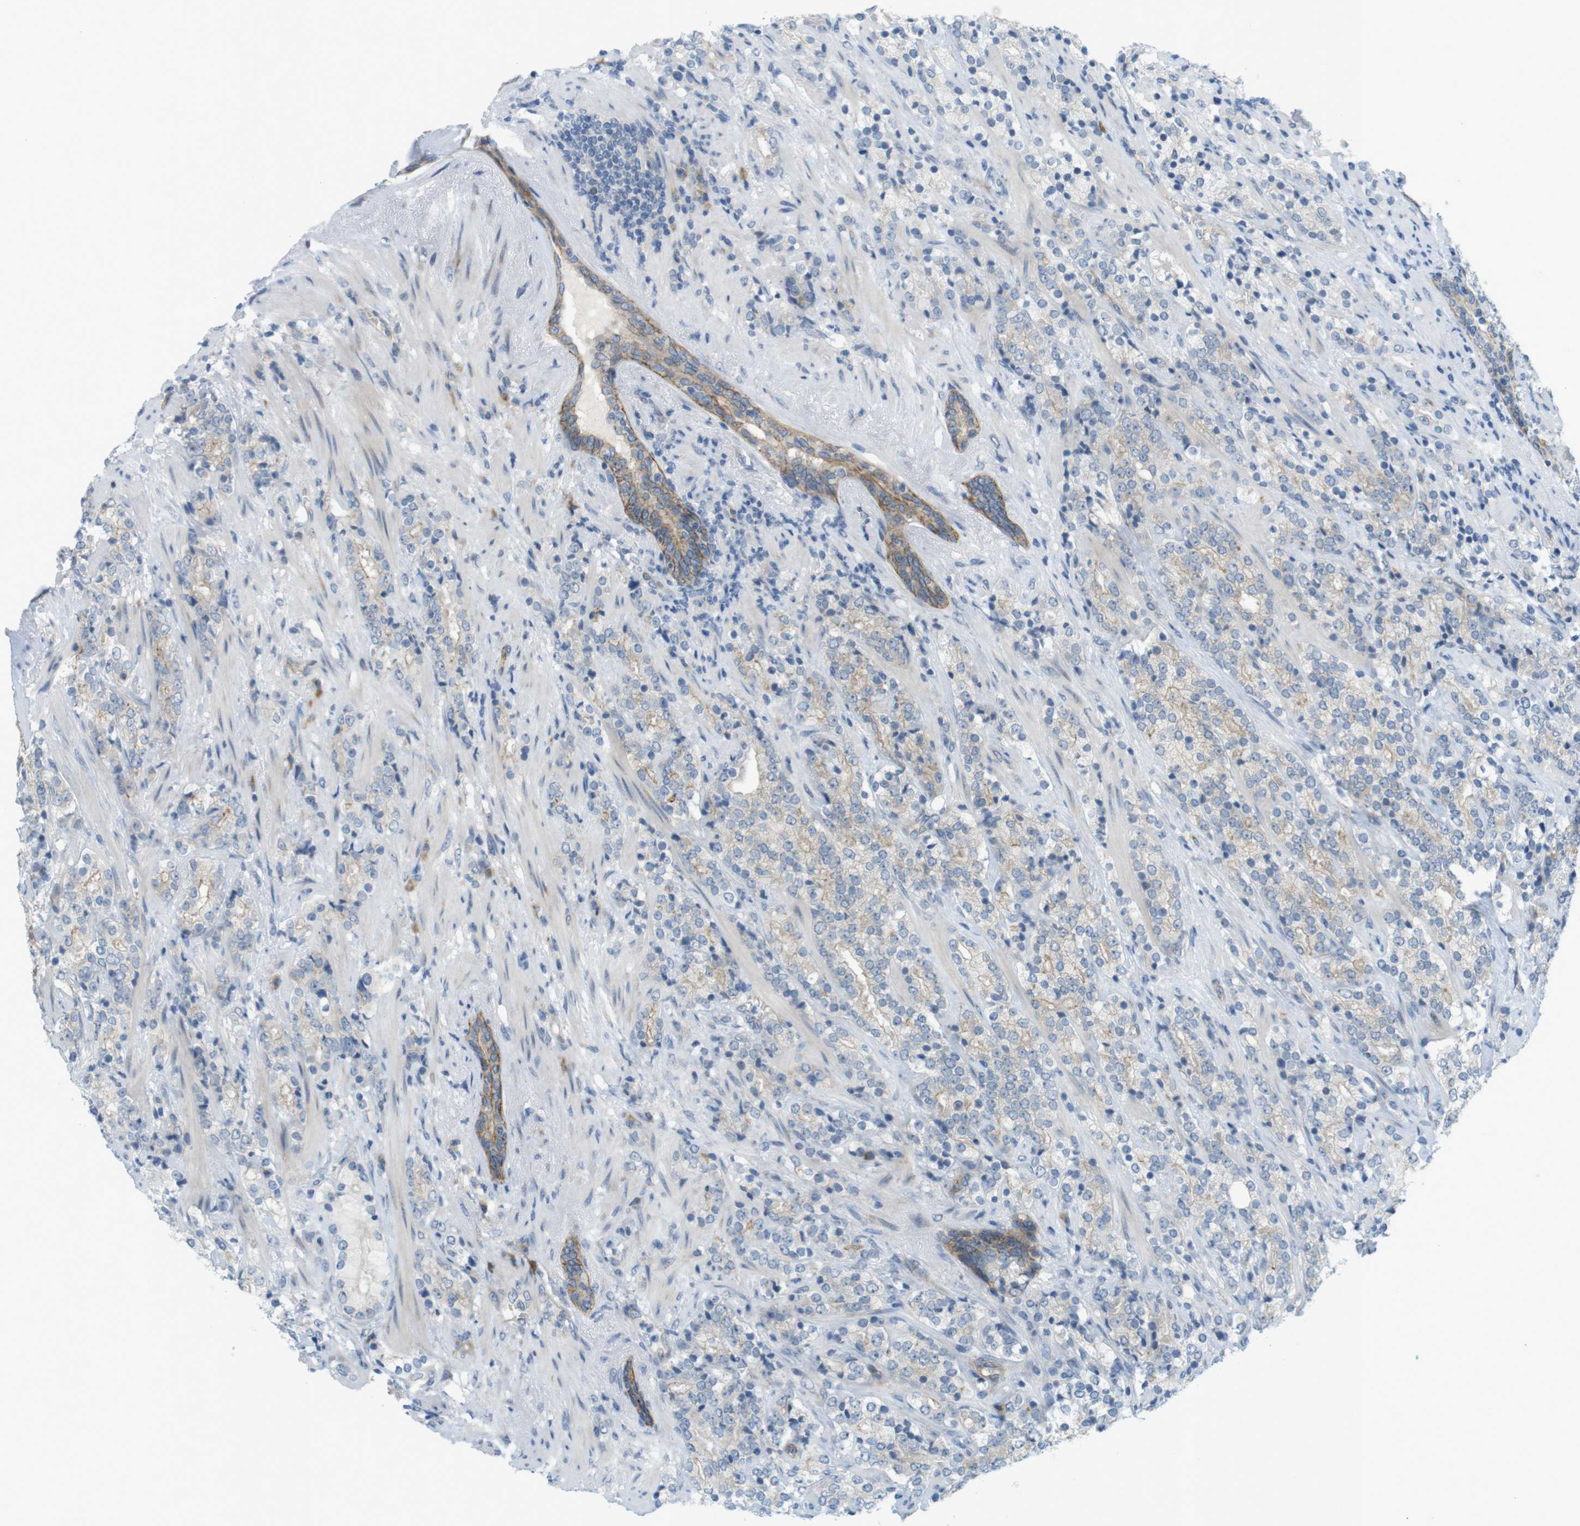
{"staining": {"intensity": "weak", "quantity": "25%-75%", "location": "cytoplasmic/membranous"}, "tissue": "prostate cancer", "cell_type": "Tumor cells", "image_type": "cancer", "snomed": [{"axis": "morphology", "description": "Adenocarcinoma, High grade"}, {"axis": "topography", "description": "Prostate"}], "caption": "This is a photomicrograph of IHC staining of prostate high-grade adenocarcinoma, which shows weak positivity in the cytoplasmic/membranous of tumor cells.", "gene": "GJC3", "patient": {"sex": "male", "age": 71}}